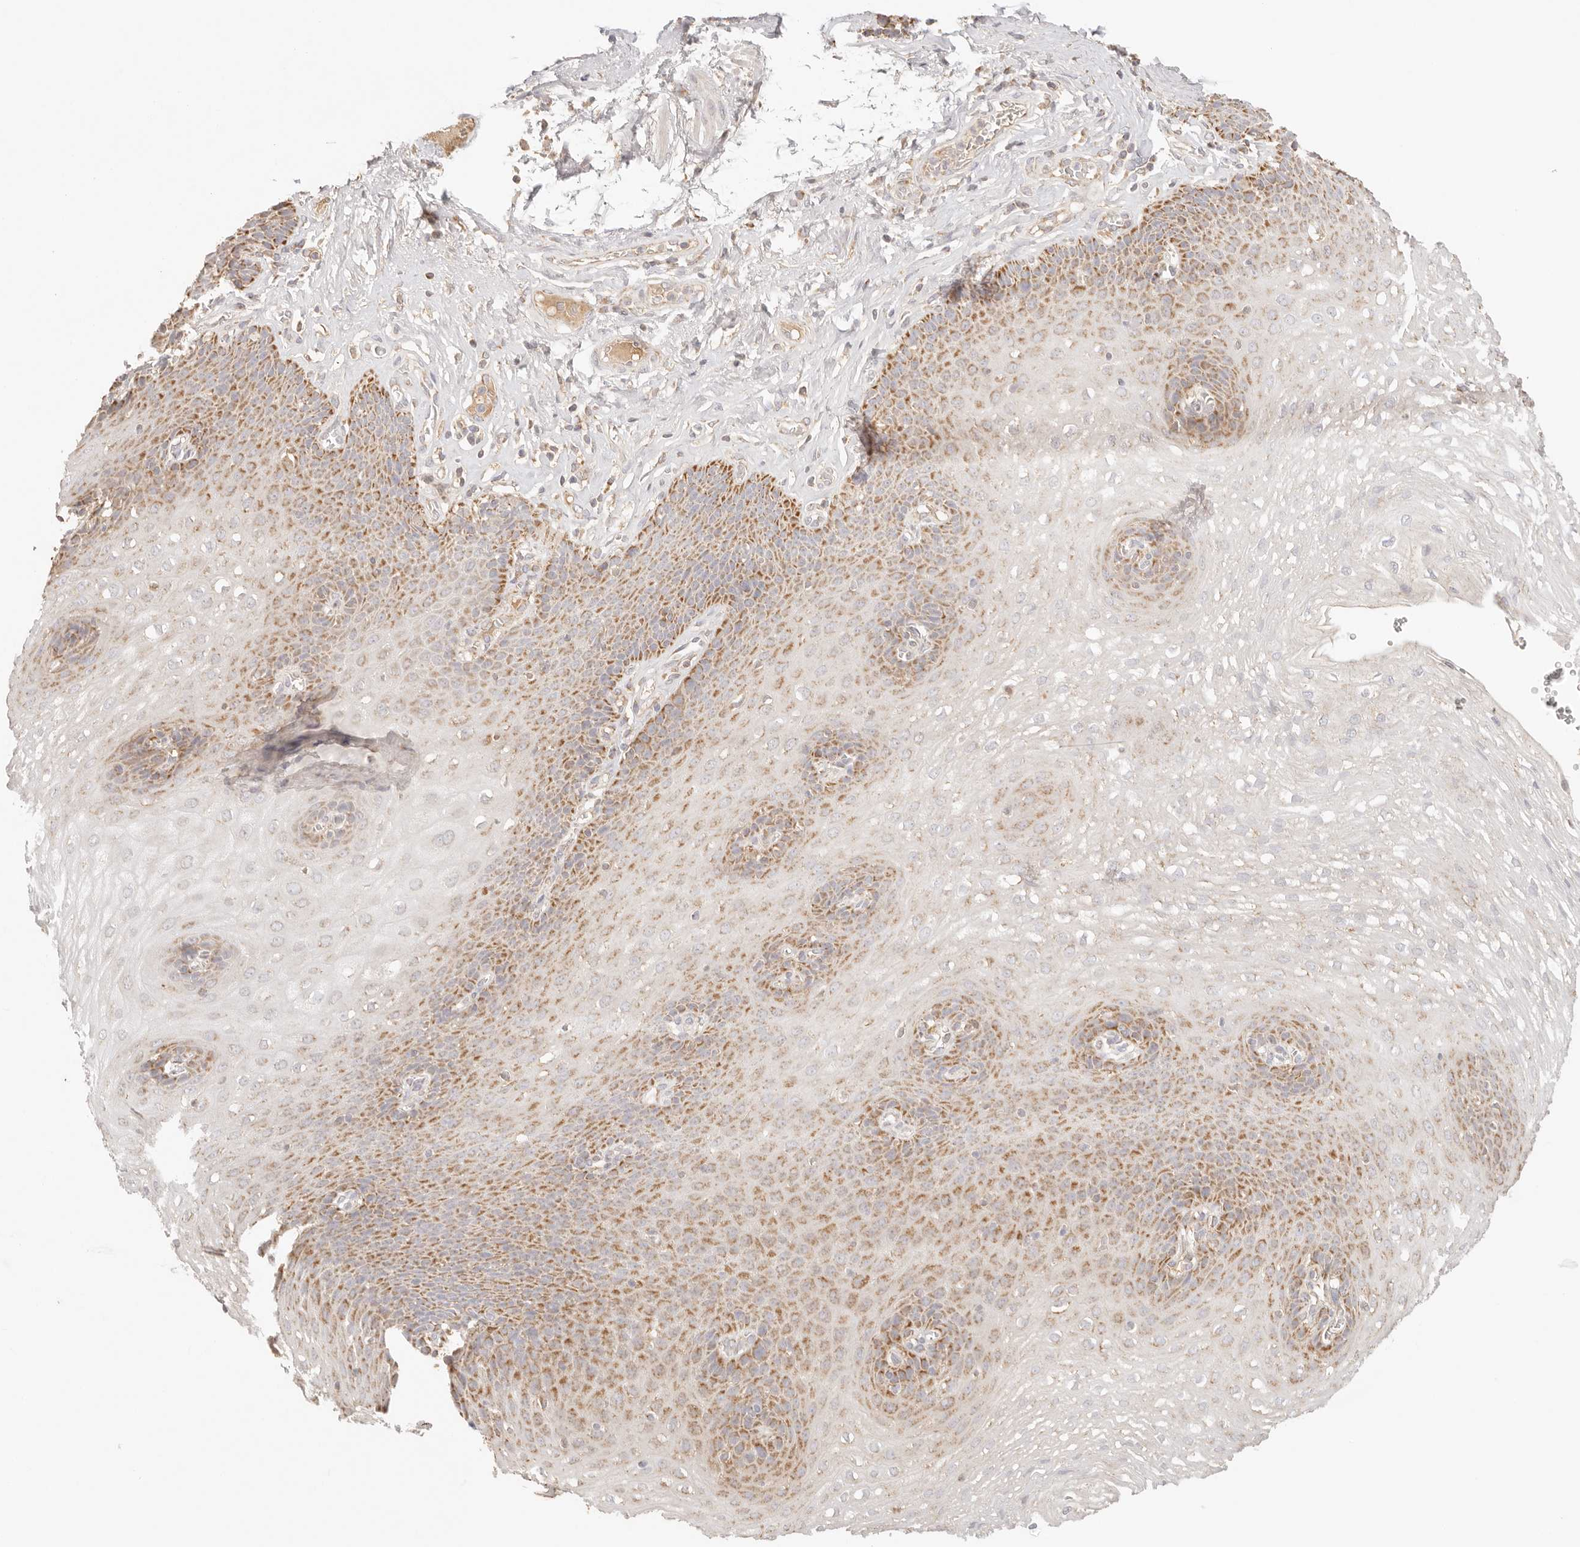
{"staining": {"intensity": "moderate", "quantity": "25%-75%", "location": "cytoplasmic/membranous"}, "tissue": "esophagus", "cell_type": "Squamous epithelial cells", "image_type": "normal", "snomed": [{"axis": "morphology", "description": "Normal tissue, NOS"}, {"axis": "topography", "description": "Esophagus"}], "caption": "Immunohistochemical staining of unremarkable human esophagus demonstrates moderate cytoplasmic/membranous protein positivity in approximately 25%-75% of squamous epithelial cells.", "gene": "COA6", "patient": {"sex": "female", "age": 66}}